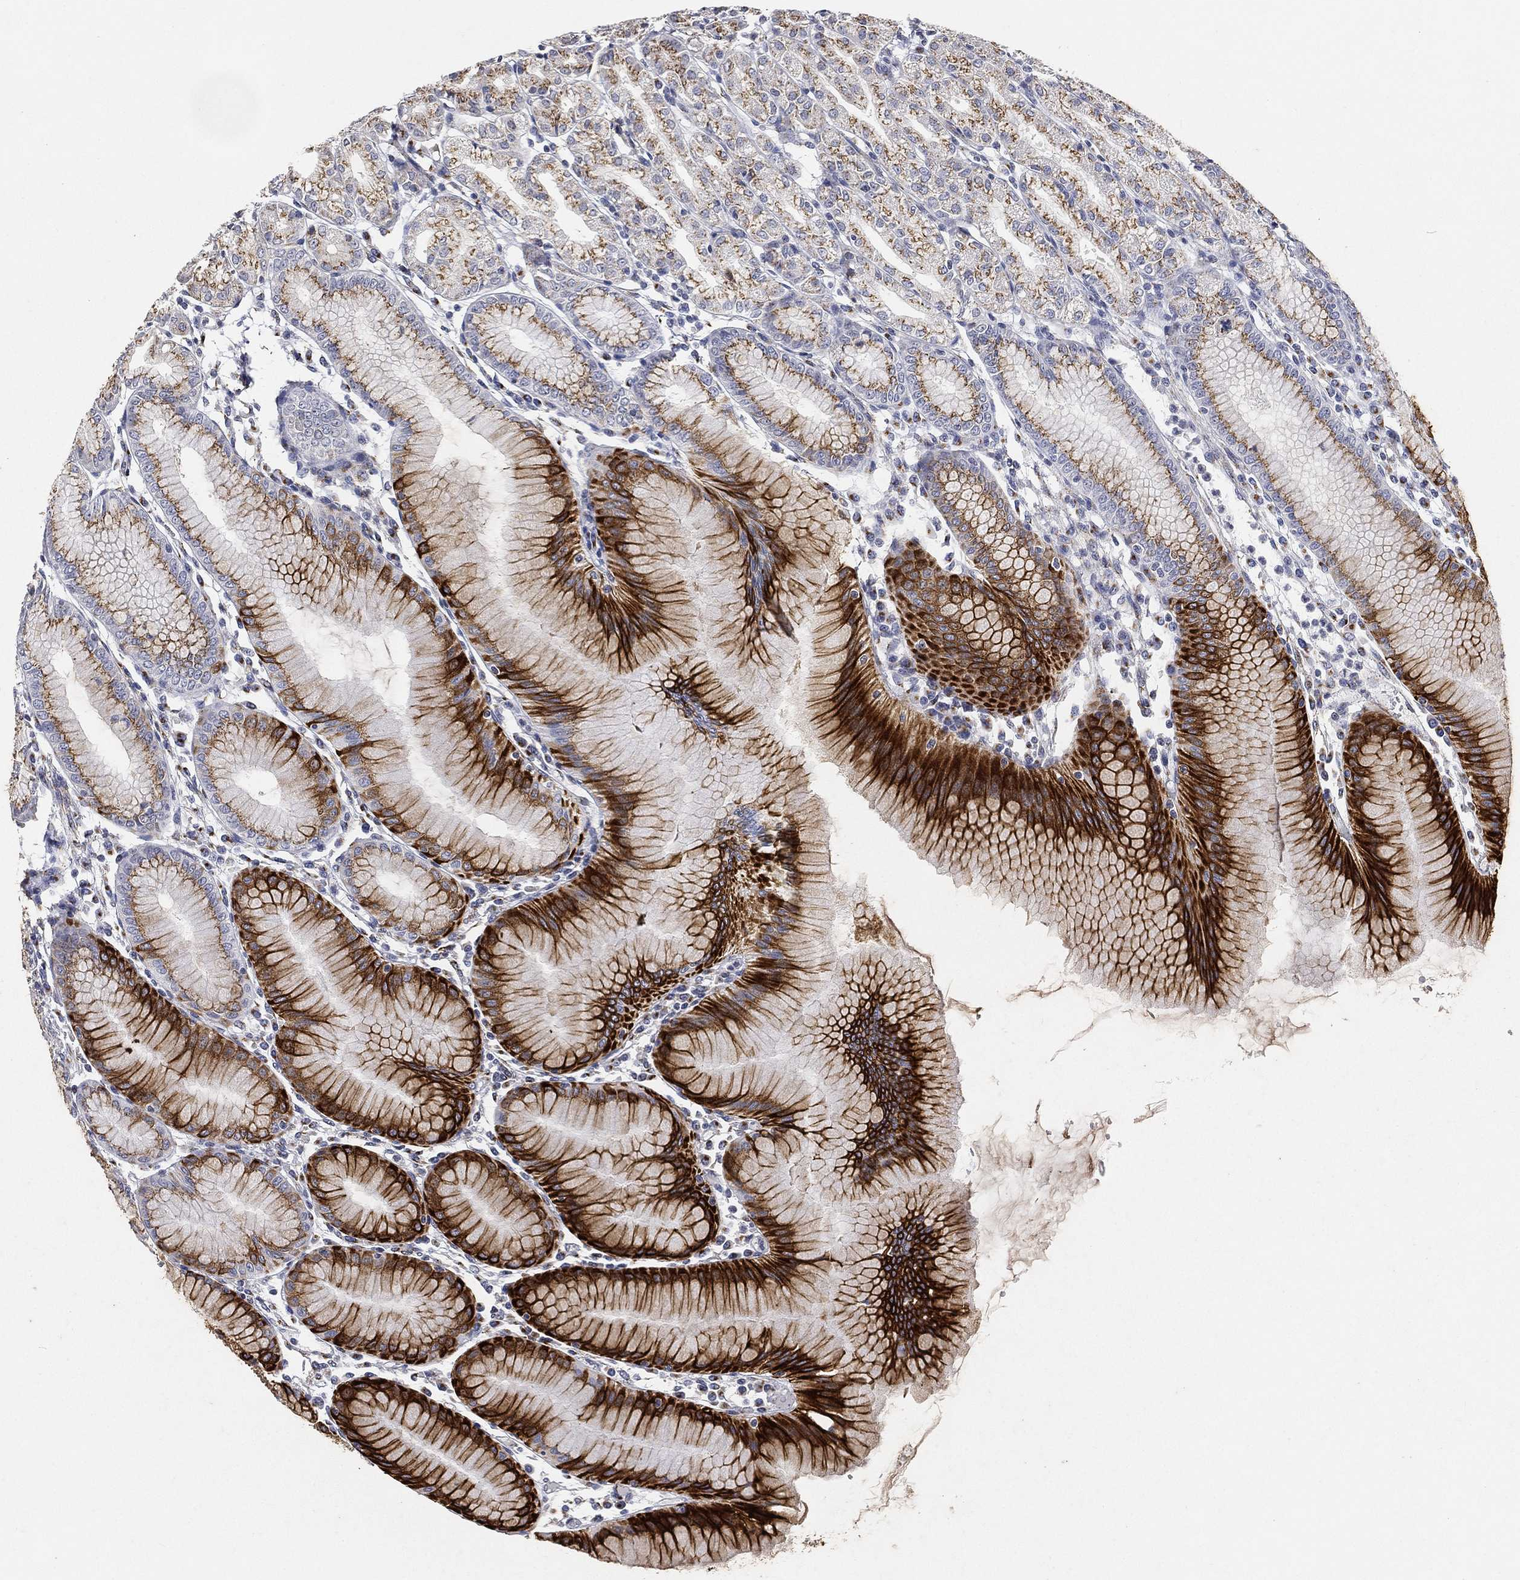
{"staining": {"intensity": "strong", "quantity": "25%-75%", "location": "cytoplasmic/membranous"}, "tissue": "stomach", "cell_type": "Glandular cells", "image_type": "normal", "snomed": [{"axis": "morphology", "description": "Normal tissue, NOS"}, {"axis": "topography", "description": "Stomach"}], "caption": "Glandular cells demonstrate high levels of strong cytoplasmic/membranous positivity in about 25%-75% of cells in benign stomach.", "gene": "TICAM1", "patient": {"sex": "female", "age": 57}}